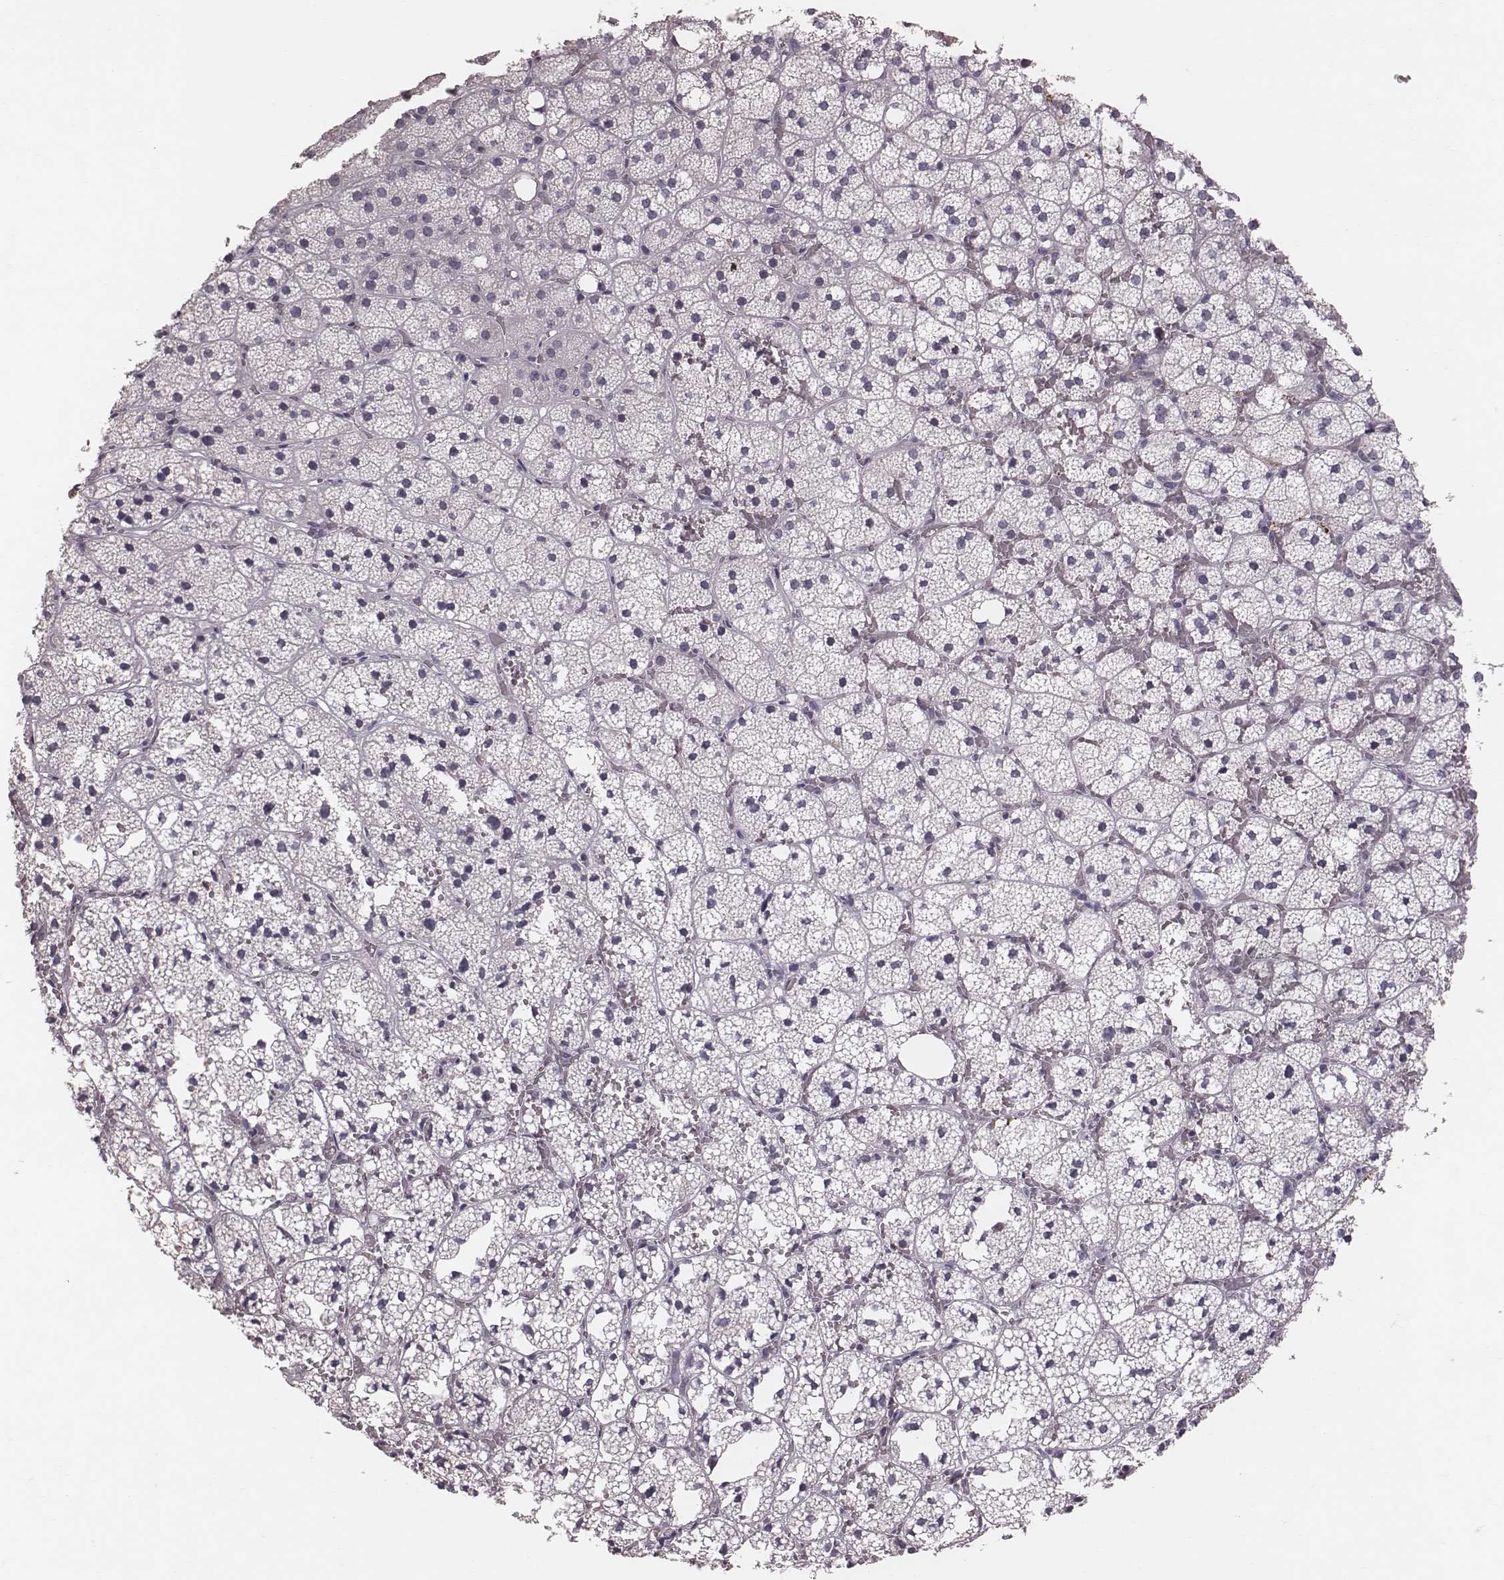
{"staining": {"intensity": "negative", "quantity": "none", "location": "none"}, "tissue": "adrenal gland", "cell_type": "Glandular cells", "image_type": "normal", "snomed": [{"axis": "morphology", "description": "Normal tissue, NOS"}, {"axis": "topography", "description": "Adrenal gland"}], "caption": "The micrograph reveals no significant positivity in glandular cells of adrenal gland.", "gene": "CFTR", "patient": {"sex": "male", "age": 53}}